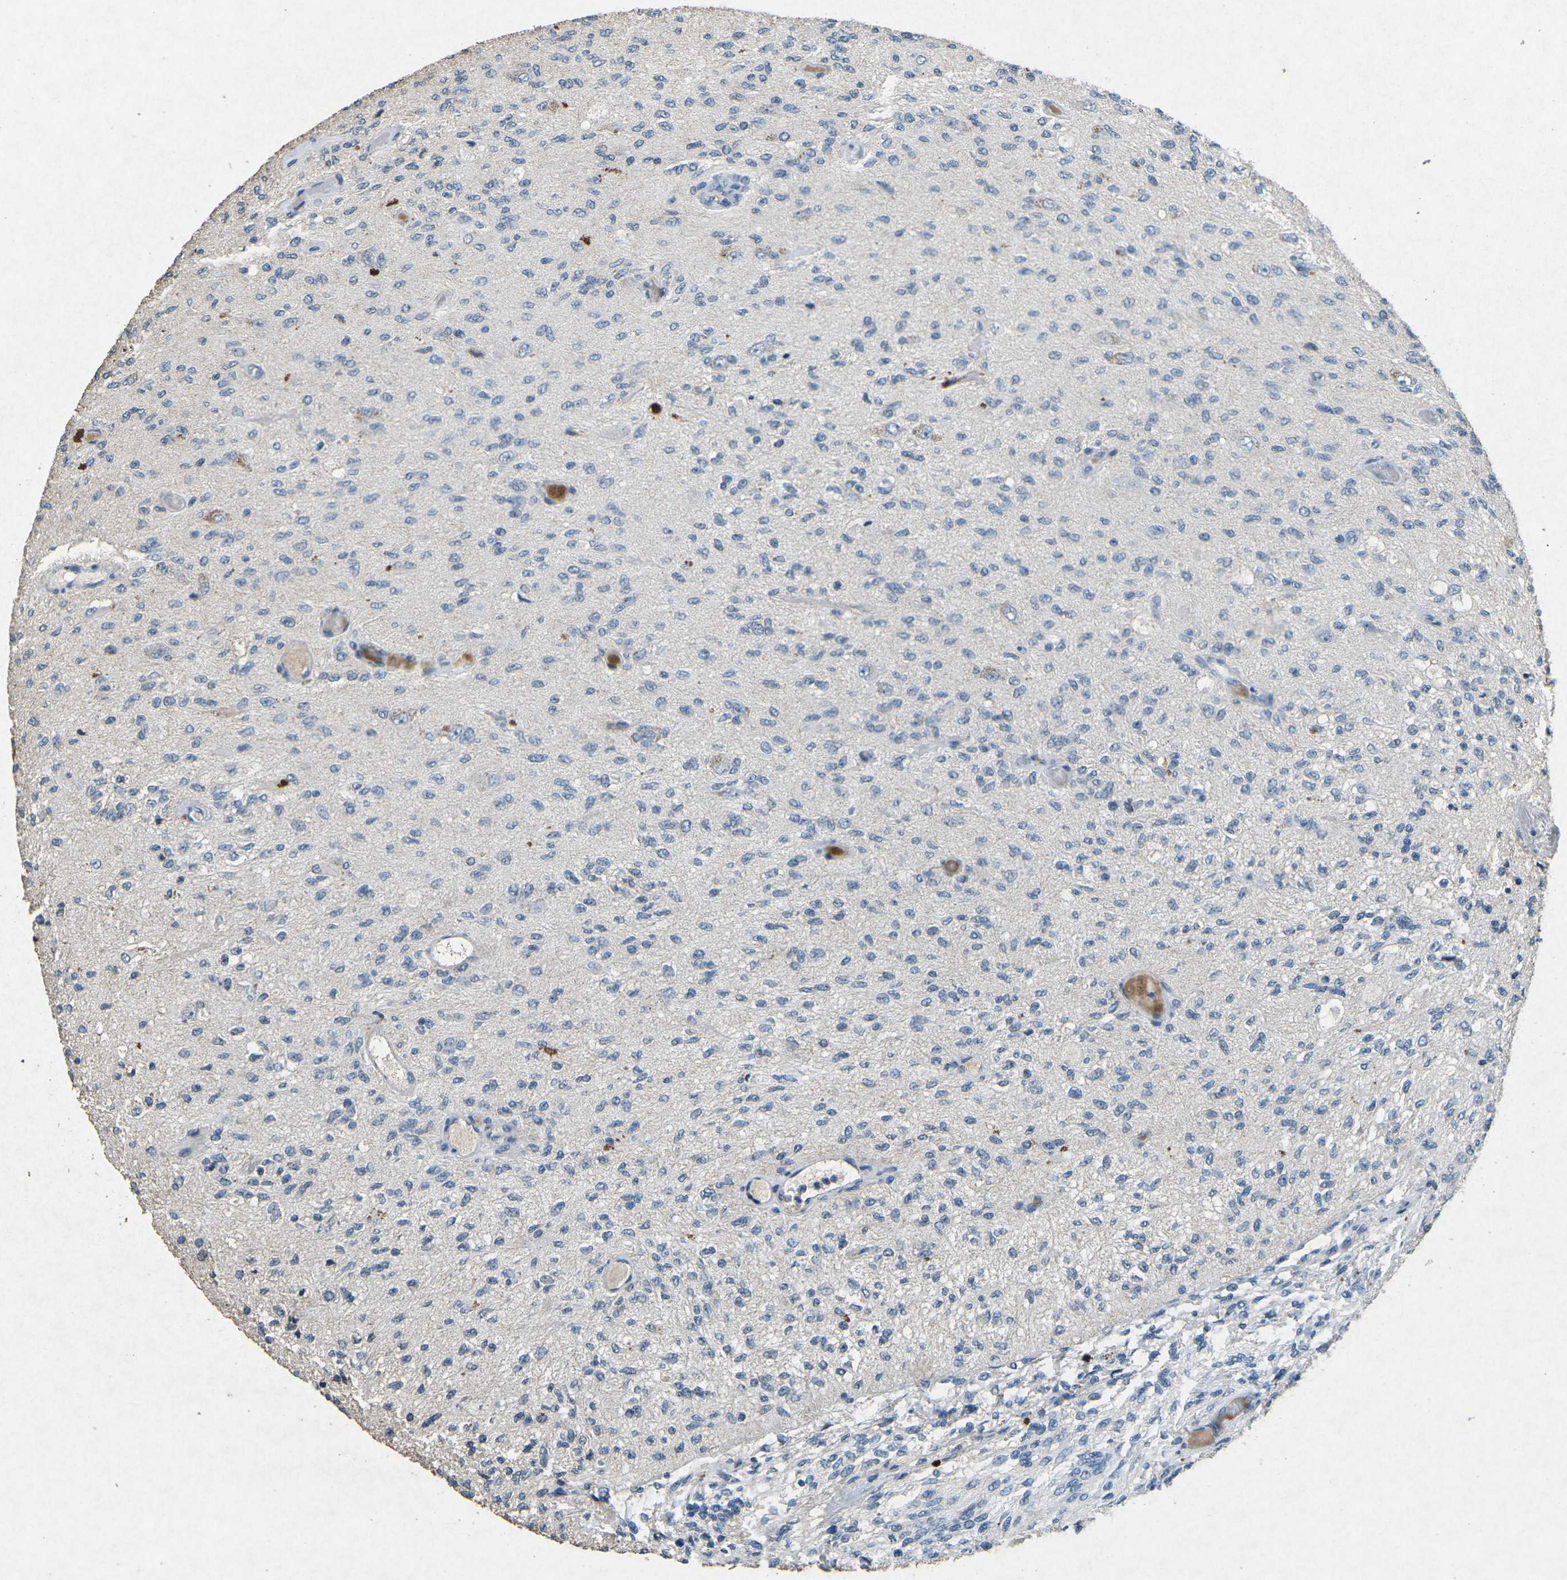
{"staining": {"intensity": "negative", "quantity": "none", "location": "none"}, "tissue": "glioma", "cell_type": "Tumor cells", "image_type": "cancer", "snomed": [{"axis": "morphology", "description": "Normal tissue, NOS"}, {"axis": "morphology", "description": "Glioma, malignant, High grade"}, {"axis": "topography", "description": "Cerebral cortex"}], "caption": "IHC of malignant glioma (high-grade) demonstrates no expression in tumor cells. Brightfield microscopy of immunohistochemistry stained with DAB (3,3'-diaminobenzidine) (brown) and hematoxylin (blue), captured at high magnification.", "gene": "A1BG", "patient": {"sex": "male", "age": 77}}